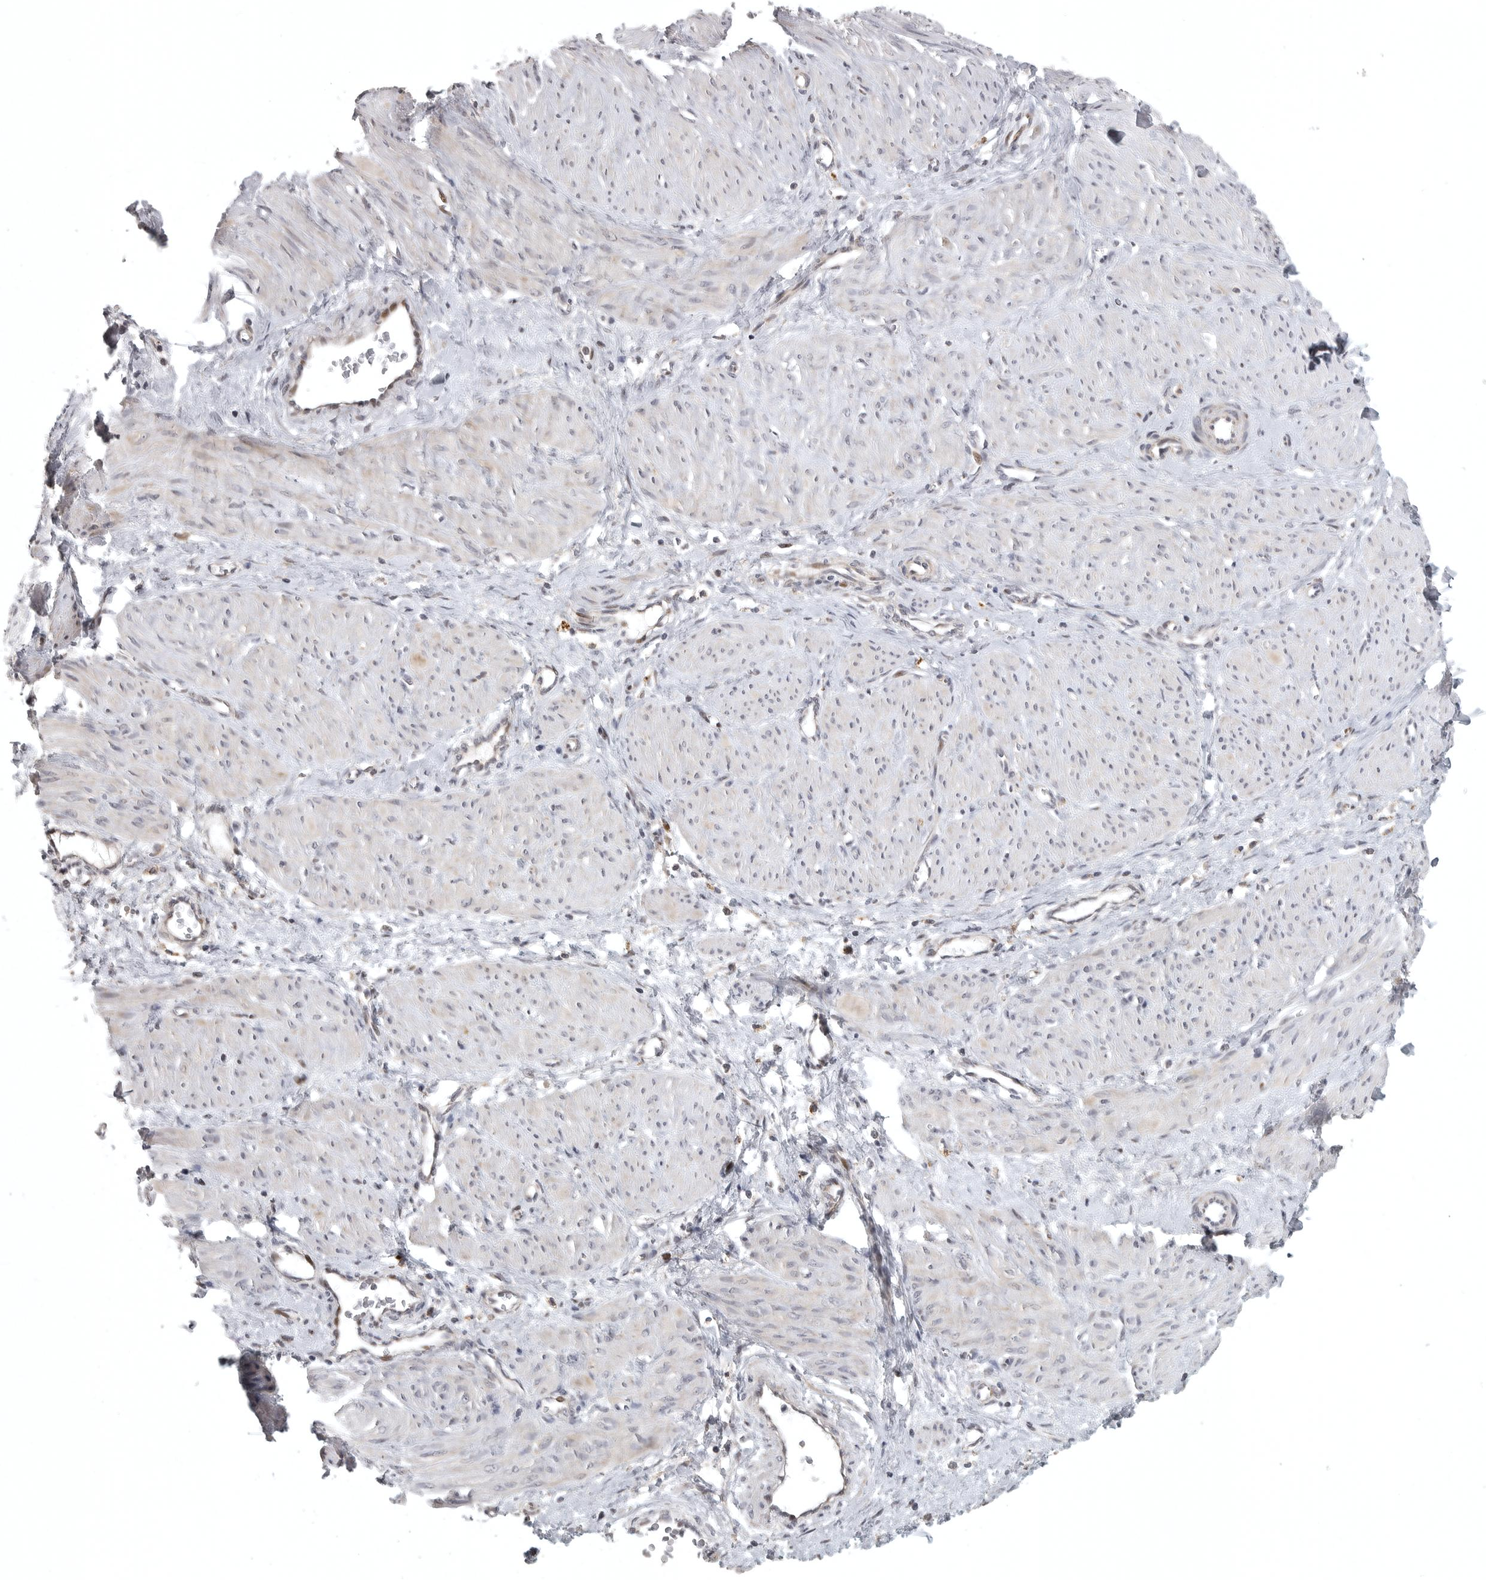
{"staining": {"intensity": "negative", "quantity": "none", "location": "none"}, "tissue": "smooth muscle", "cell_type": "Smooth muscle cells", "image_type": "normal", "snomed": [{"axis": "morphology", "description": "Normal tissue, NOS"}, {"axis": "topography", "description": "Endometrium"}], "caption": "Protein analysis of unremarkable smooth muscle exhibits no significant positivity in smooth muscle cells. The staining is performed using DAB brown chromogen with nuclei counter-stained in using hematoxylin.", "gene": "POLE2", "patient": {"sex": "female", "age": 33}}